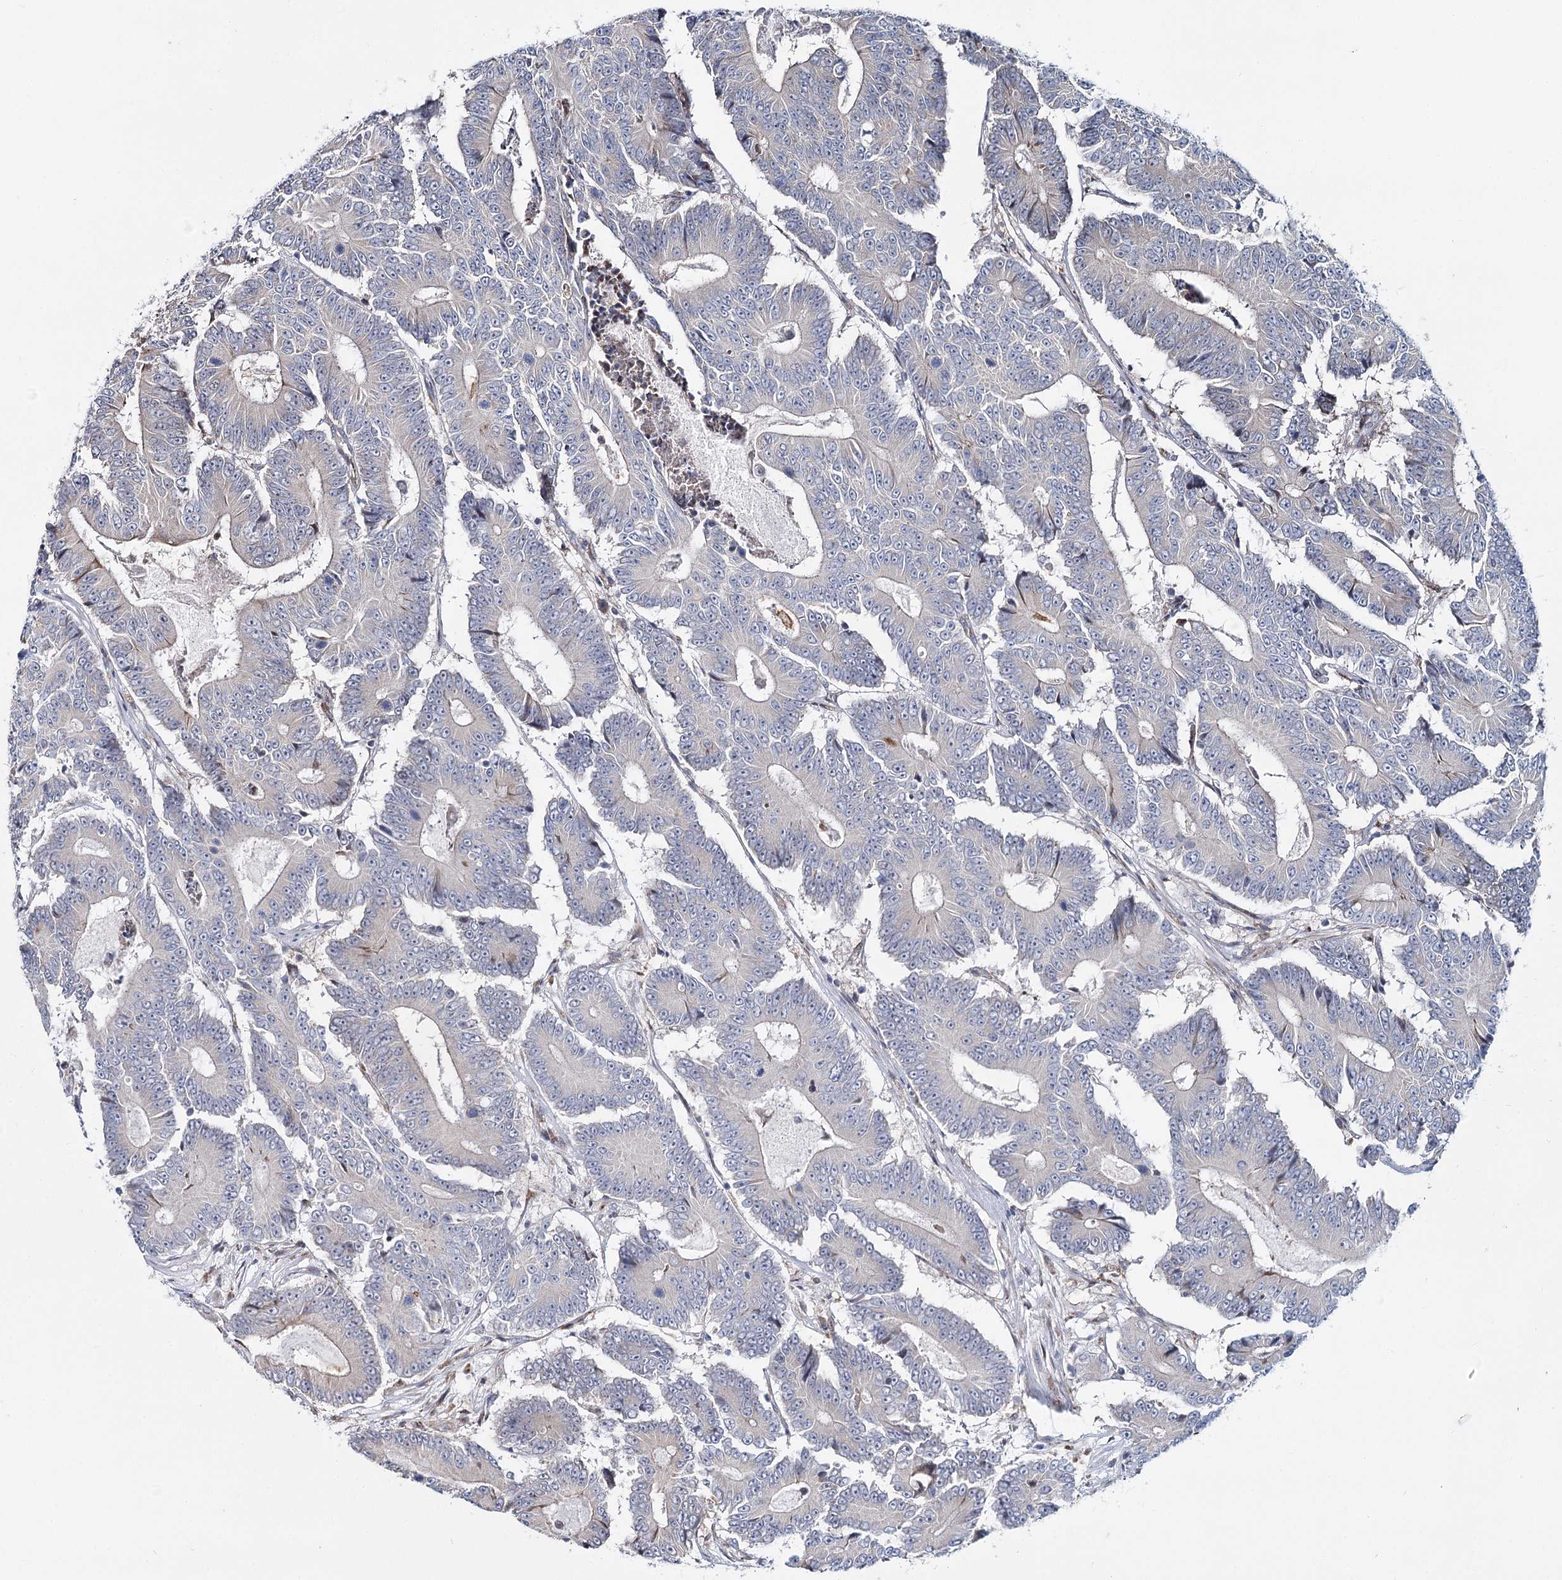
{"staining": {"intensity": "negative", "quantity": "none", "location": "none"}, "tissue": "colorectal cancer", "cell_type": "Tumor cells", "image_type": "cancer", "snomed": [{"axis": "morphology", "description": "Adenocarcinoma, NOS"}, {"axis": "topography", "description": "Colon"}], "caption": "The image displays no staining of tumor cells in colorectal adenocarcinoma.", "gene": "CPLANE1", "patient": {"sex": "male", "age": 83}}